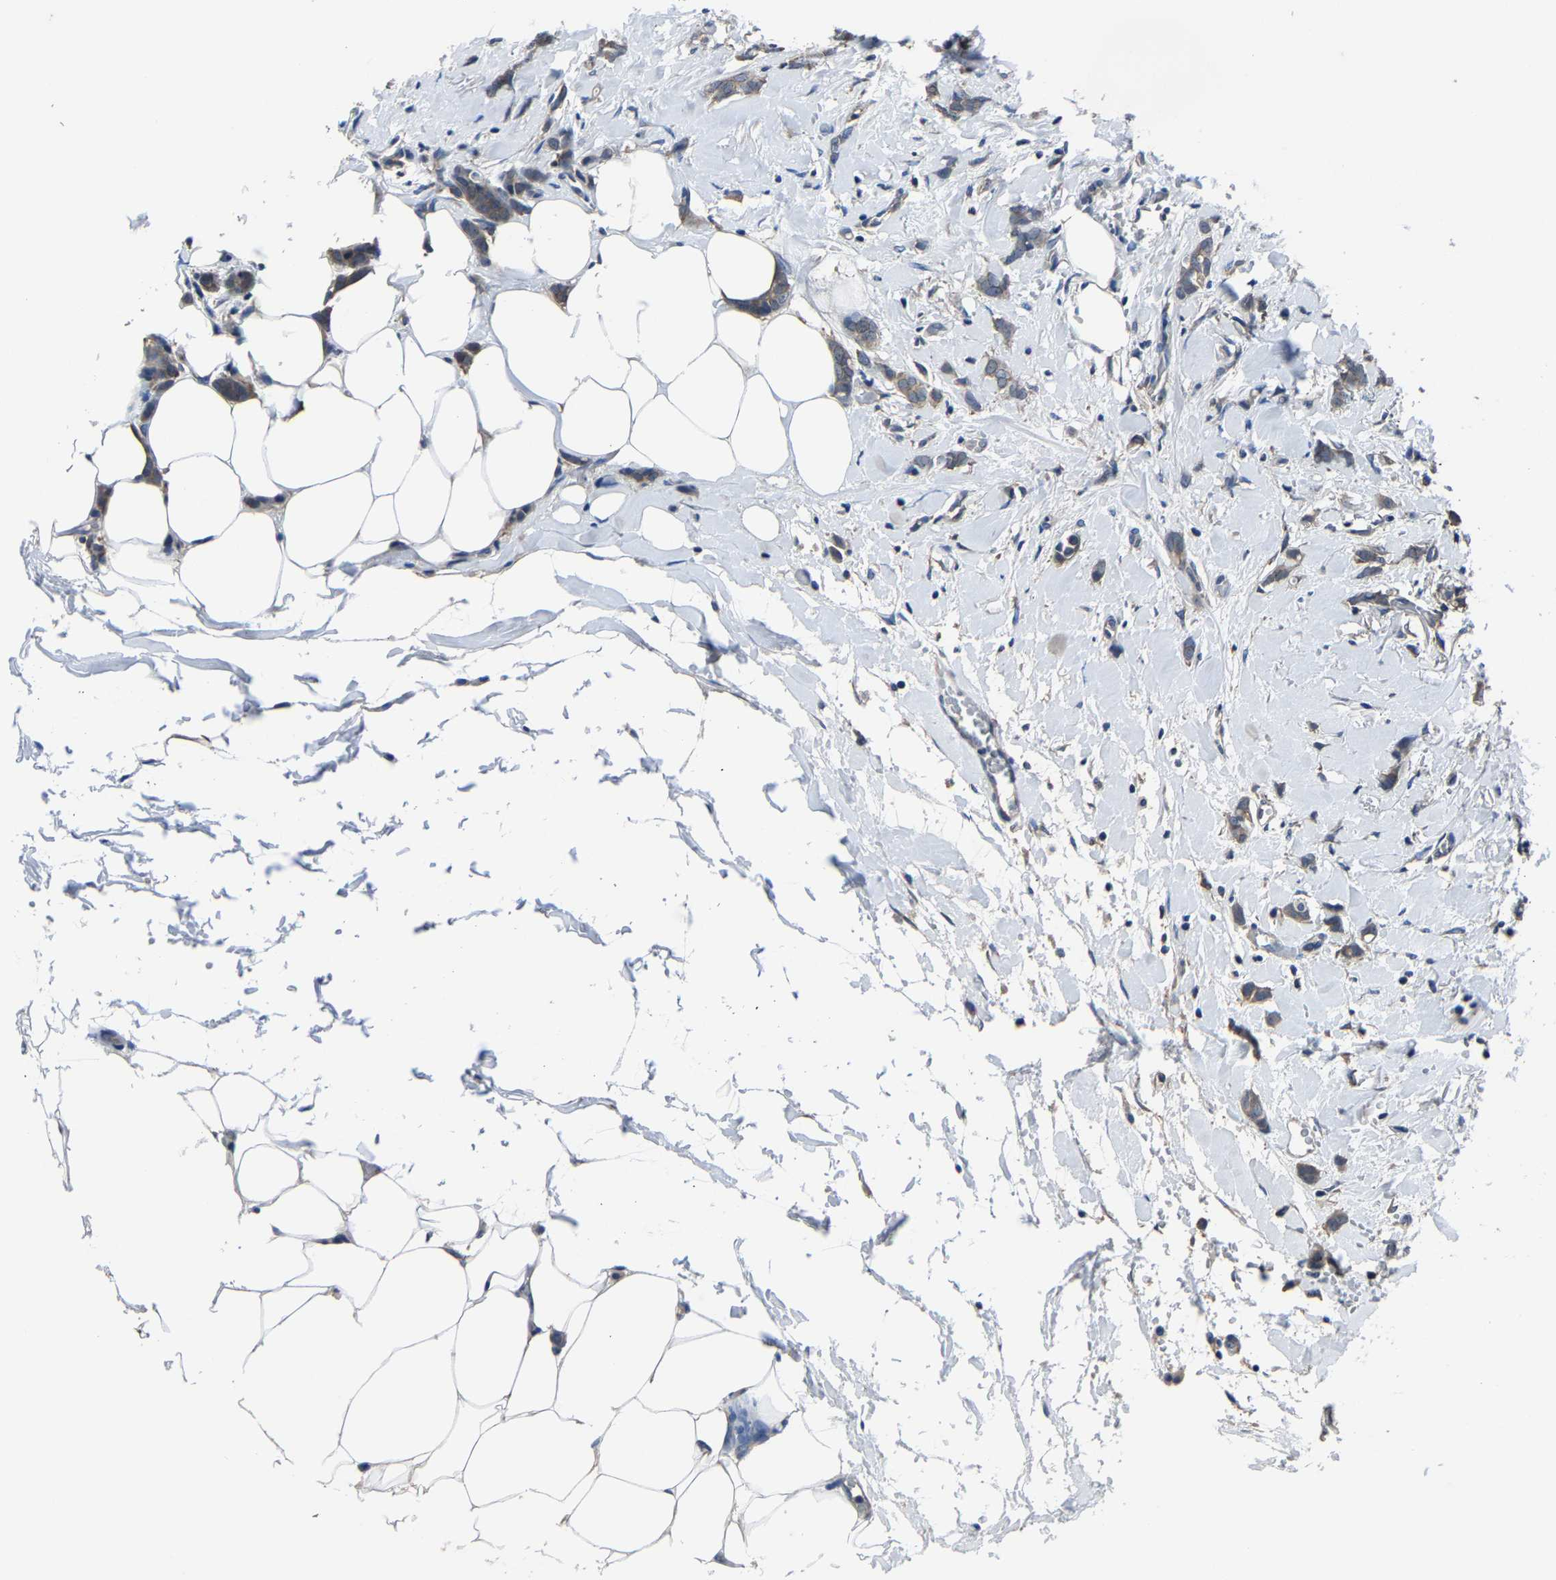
{"staining": {"intensity": "weak", "quantity": ">75%", "location": "cytoplasmic/membranous"}, "tissue": "breast cancer", "cell_type": "Tumor cells", "image_type": "cancer", "snomed": [{"axis": "morphology", "description": "Lobular carcinoma, in situ"}, {"axis": "morphology", "description": "Lobular carcinoma"}, {"axis": "topography", "description": "Breast"}], "caption": "Lobular carcinoma in situ (breast) stained with DAB immunohistochemistry shows low levels of weak cytoplasmic/membranous staining in approximately >75% of tumor cells.", "gene": "STRBP", "patient": {"sex": "female", "age": 41}}